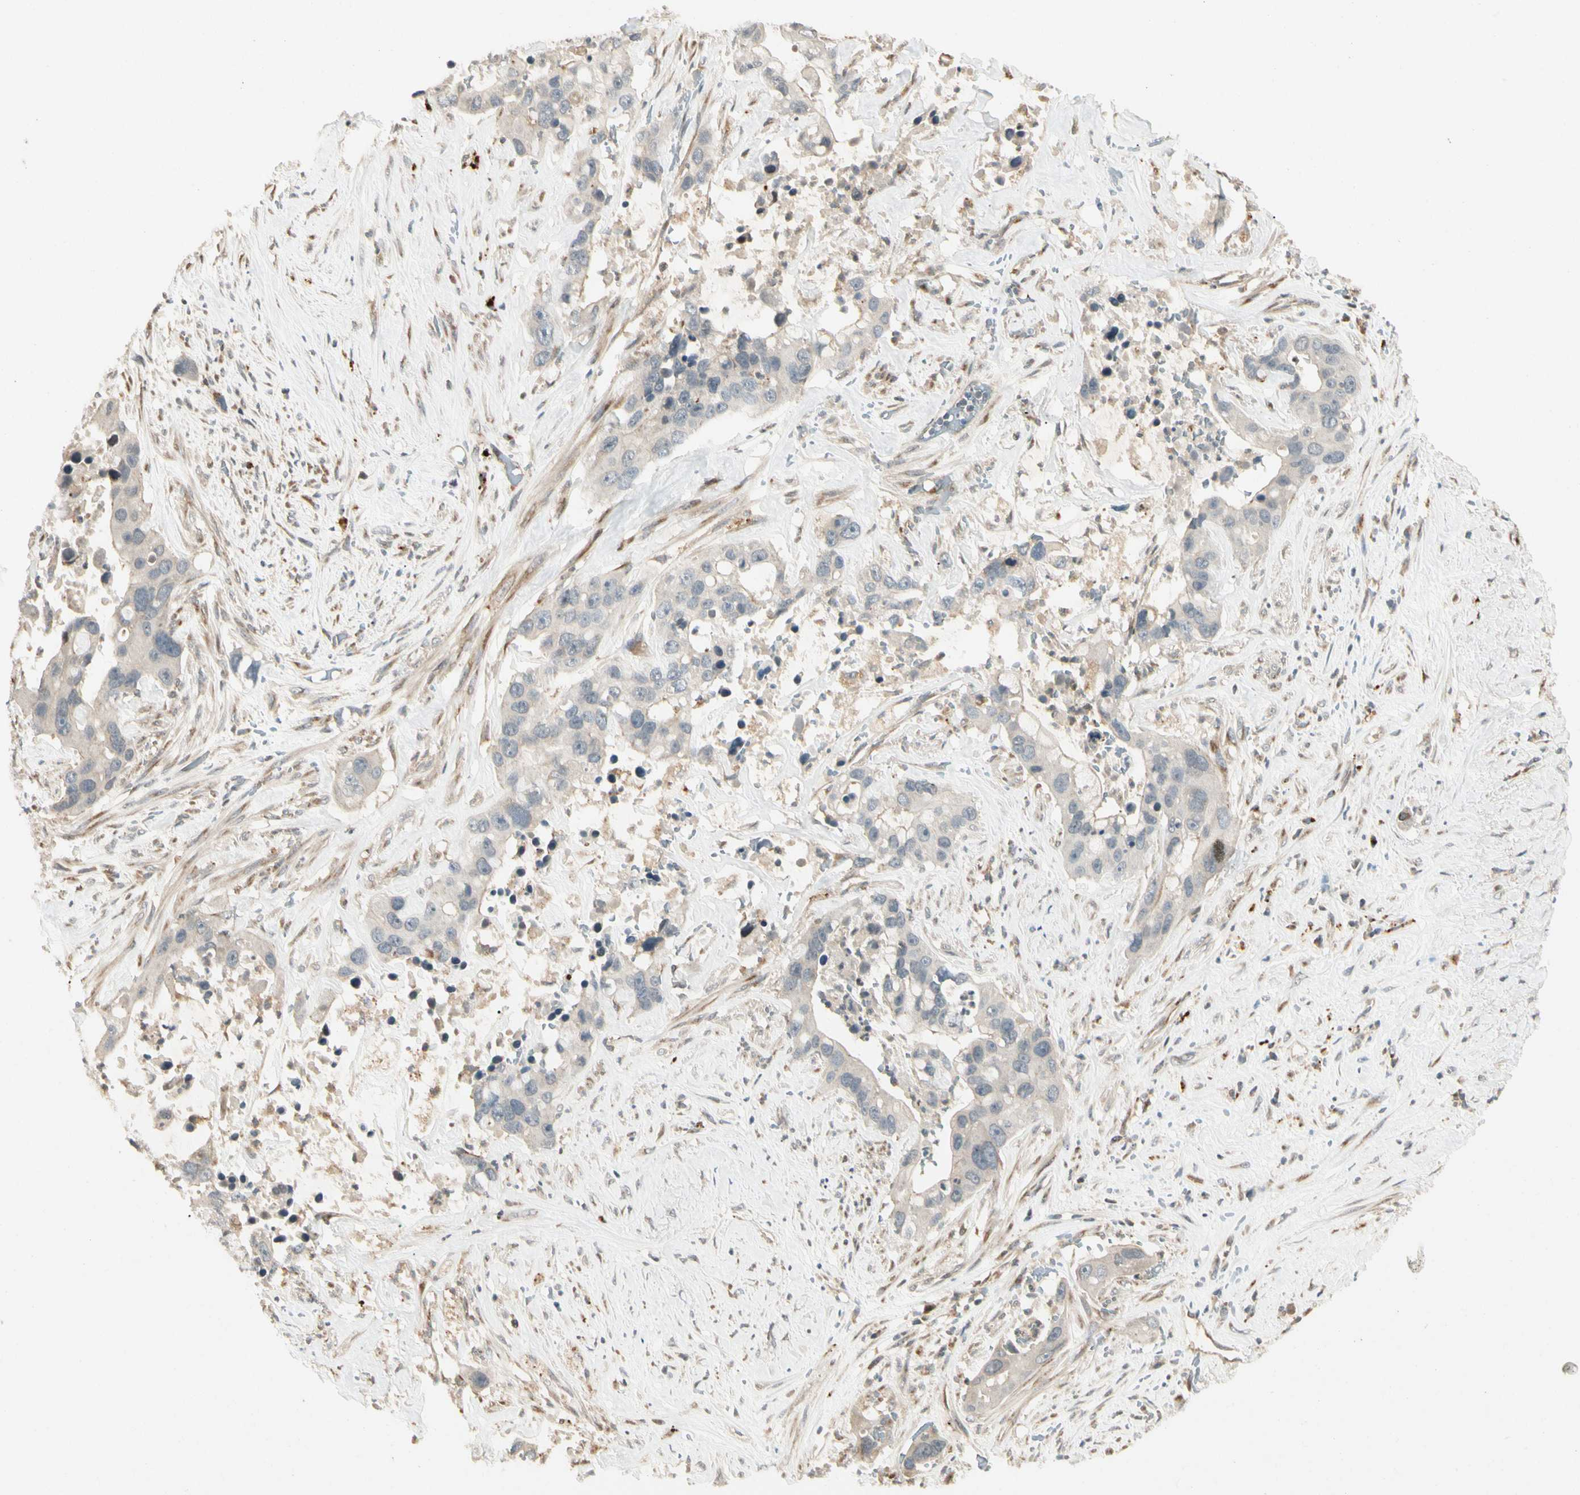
{"staining": {"intensity": "negative", "quantity": "none", "location": "none"}, "tissue": "liver cancer", "cell_type": "Tumor cells", "image_type": "cancer", "snomed": [{"axis": "morphology", "description": "Cholangiocarcinoma"}, {"axis": "topography", "description": "Liver"}], "caption": "Immunohistochemistry (IHC) of liver cholangiocarcinoma displays no staining in tumor cells.", "gene": "FNDC3B", "patient": {"sex": "female", "age": 65}}